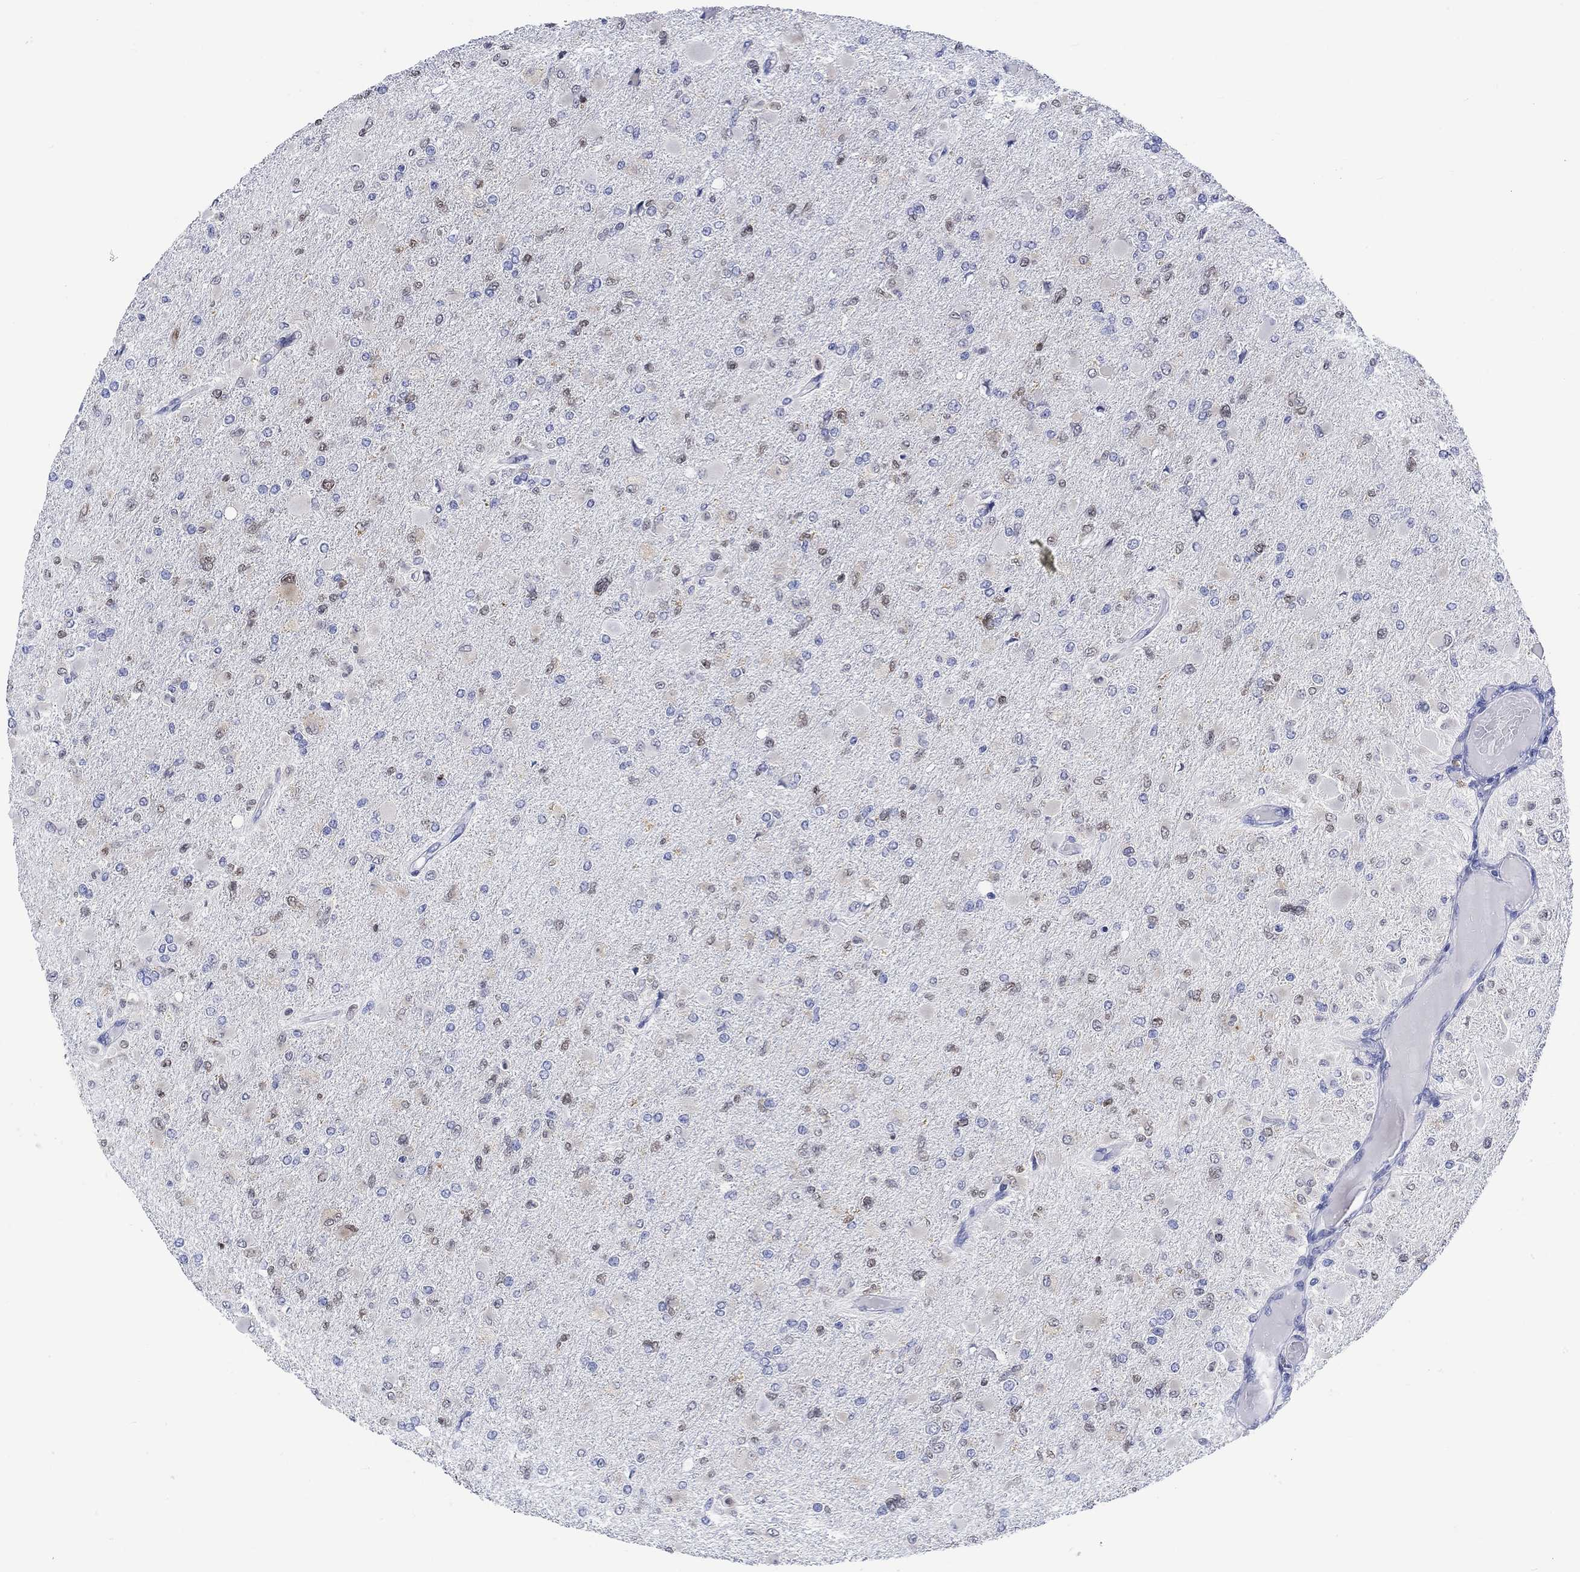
{"staining": {"intensity": "weak", "quantity": "25%-75%", "location": "cytoplasmic/membranous,nuclear"}, "tissue": "glioma", "cell_type": "Tumor cells", "image_type": "cancer", "snomed": [{"axis": "morphology", "description": "Glioma, malignant, High grade"}, {"axis": "topography", "description": "Cerebral cortex"}], "caption": "Immunohistochemical staining of human malignant glioma (high-grade) exhibits weak cytoplasmic/membranous and nuclear protein staining in about 25%-75% of tumor cells. (Stains: DAB (3,3'-diaminobenzidine) in brown, nuclei in blue, Microscopy: brightfield microscopy at high magnification).", "gene": "MSI1", "patient": {"sex": "female", "age": 36}}